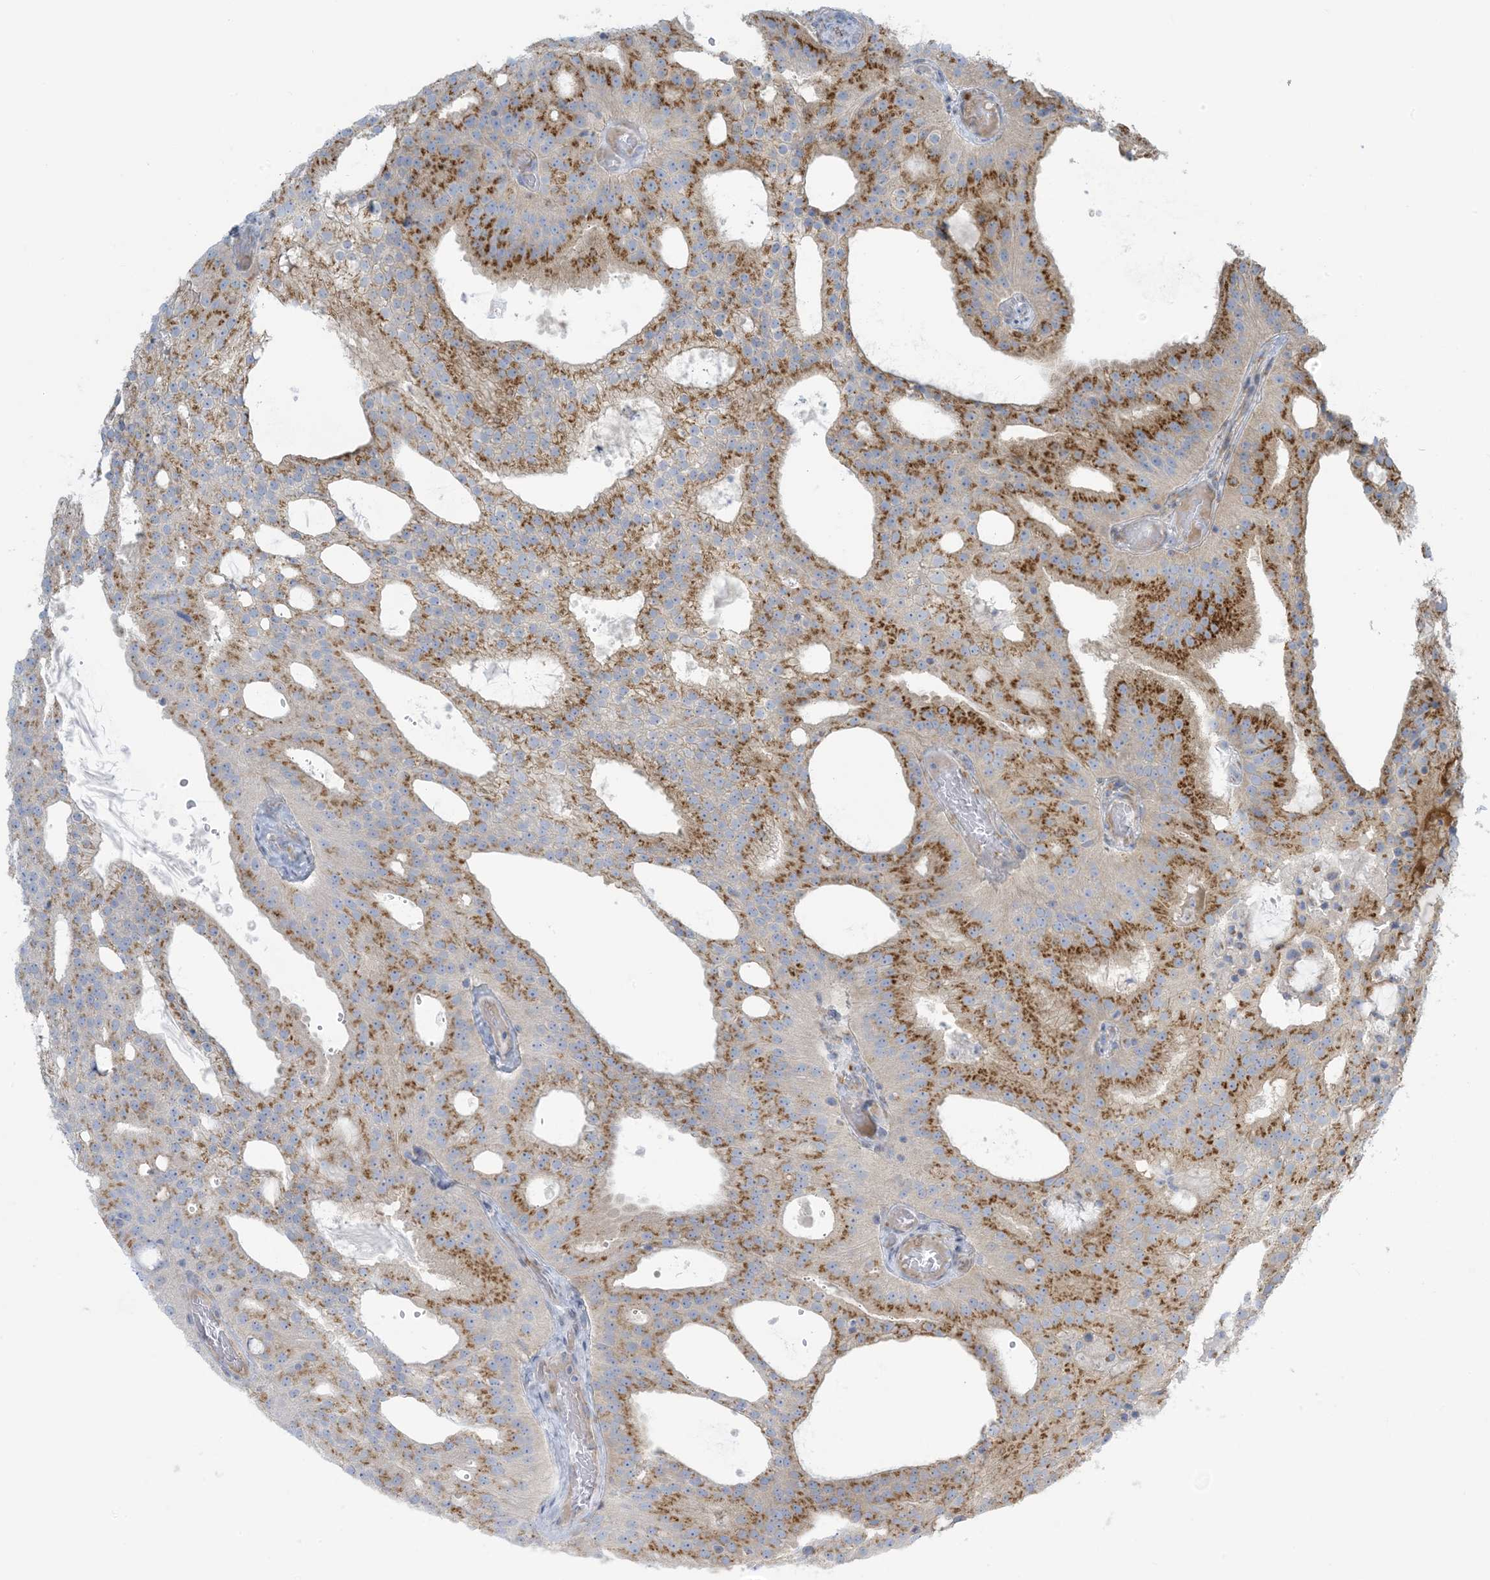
{"staining": {"intensity": "strong", "quantity": ">75%", "location": "cytoplasmic/membranous"}, "tissue": "prostate cancer", "cell_type": "Tumor cells", "image_type": "cancer", "snomed": [{"axis": "morphology", "description": "Adenocarcinoma, Medium grade"}, {"axis": "topography", "description": "Prostate"}], "caption": "This photomicrograph demonstrates prostate cancer (medium-grade adenocarcinoma) stained with immunohistochemistry to label a protein in brown. The cytoplasmic/membranous of tumor cells show strong positivity for the protein. Nuclei are counter-stained blue.", "gene": "AFTPH", "patient": {"sex": "male", "age": 88}}